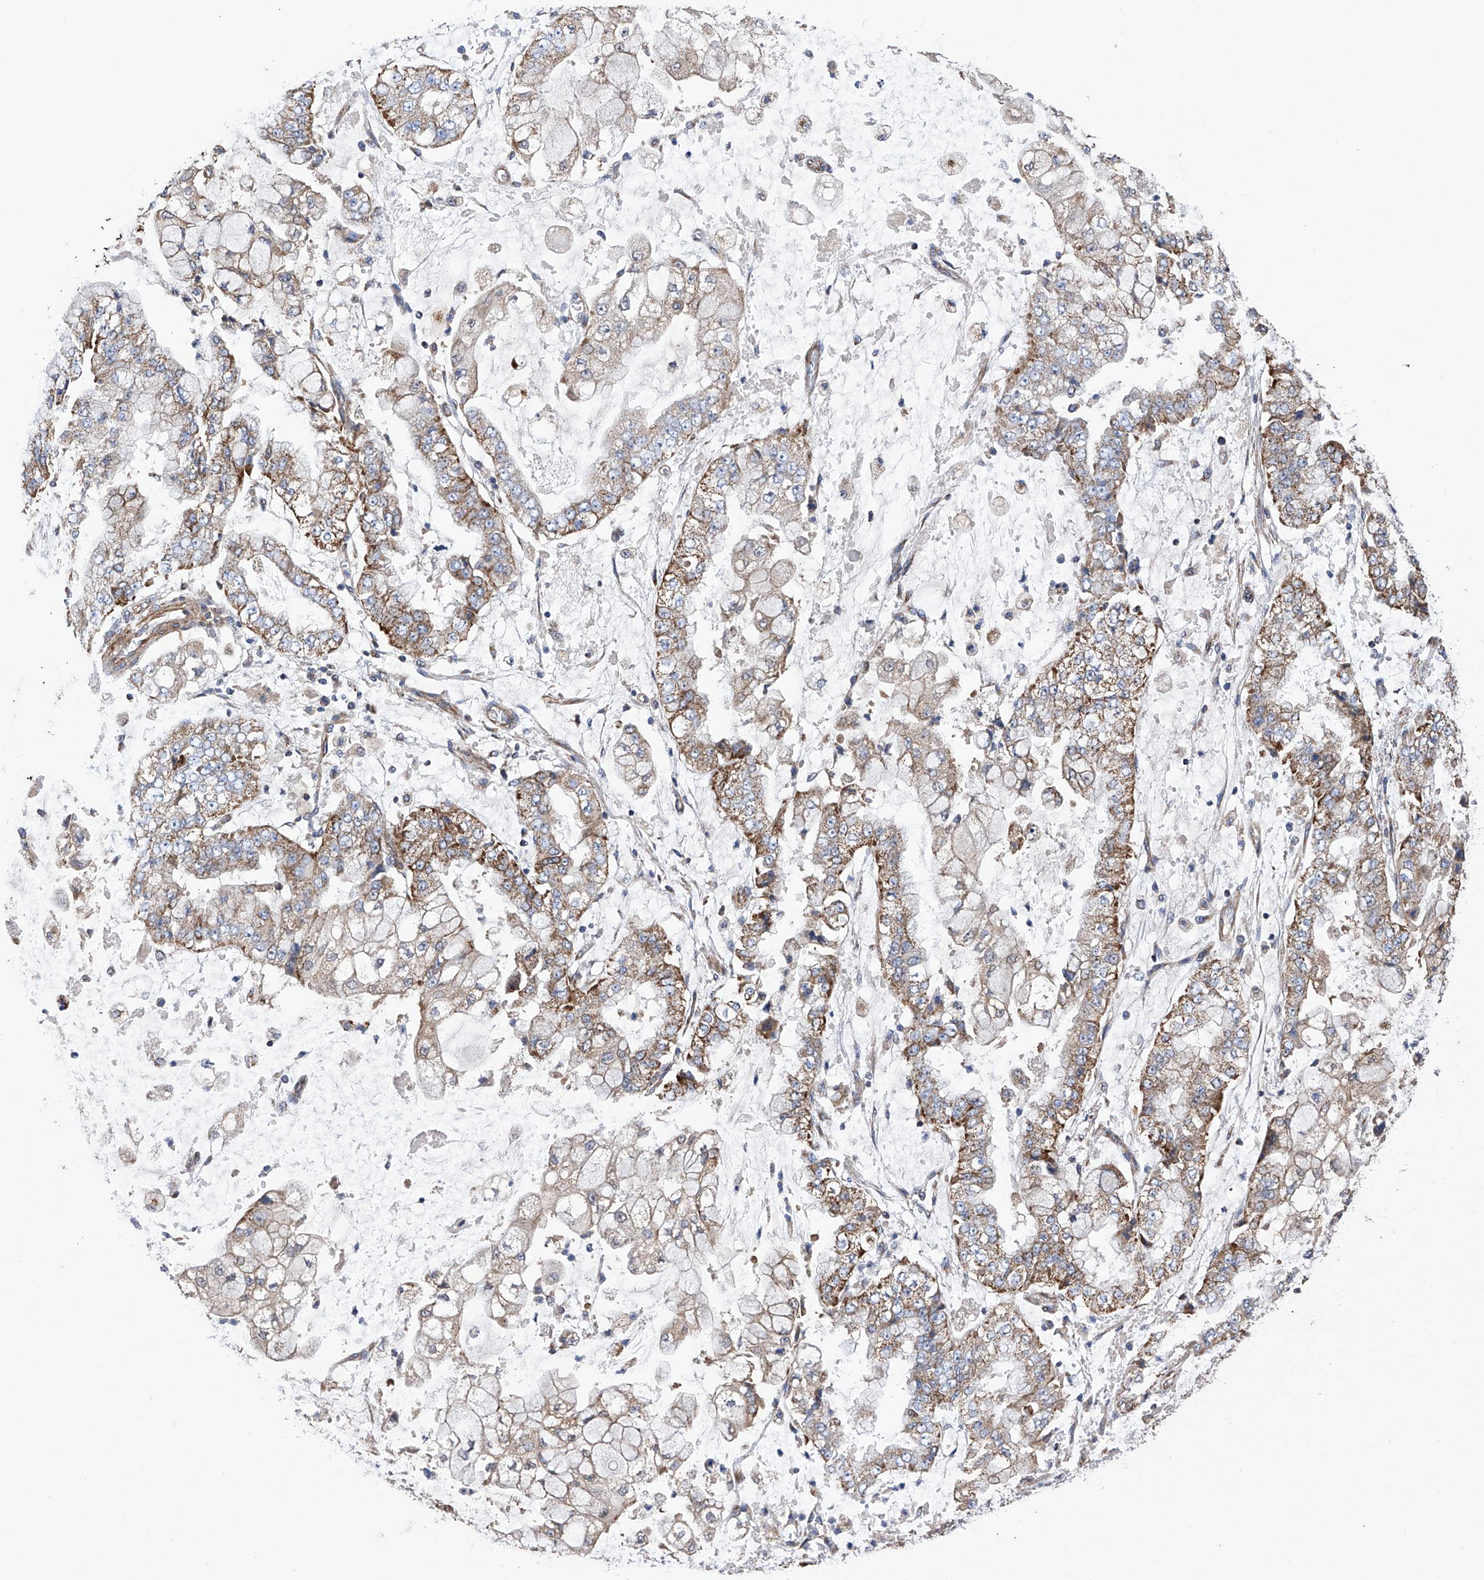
{"staining": {"intensity": "moderate", "quantity": ">75%", "location": "cytoplasmic/membranous"}, "tissue": "stomach cancer", "cell_type": "Tumor cells", "image_type": "cancer", "snomed": [{"axis": "morphology", "description": "Adenocarcinoma, NOS"}, {"axis": "topography", "description": "Stomach"}], "caption": "Stomach cancer tissue shows moderate cytoplasmic/membranous staining in approximately >75% of tumor cells, visualized by immunohistochemistry.", "gene": "EFCAB2", "patient": {"sex": "male", "age": 76}}